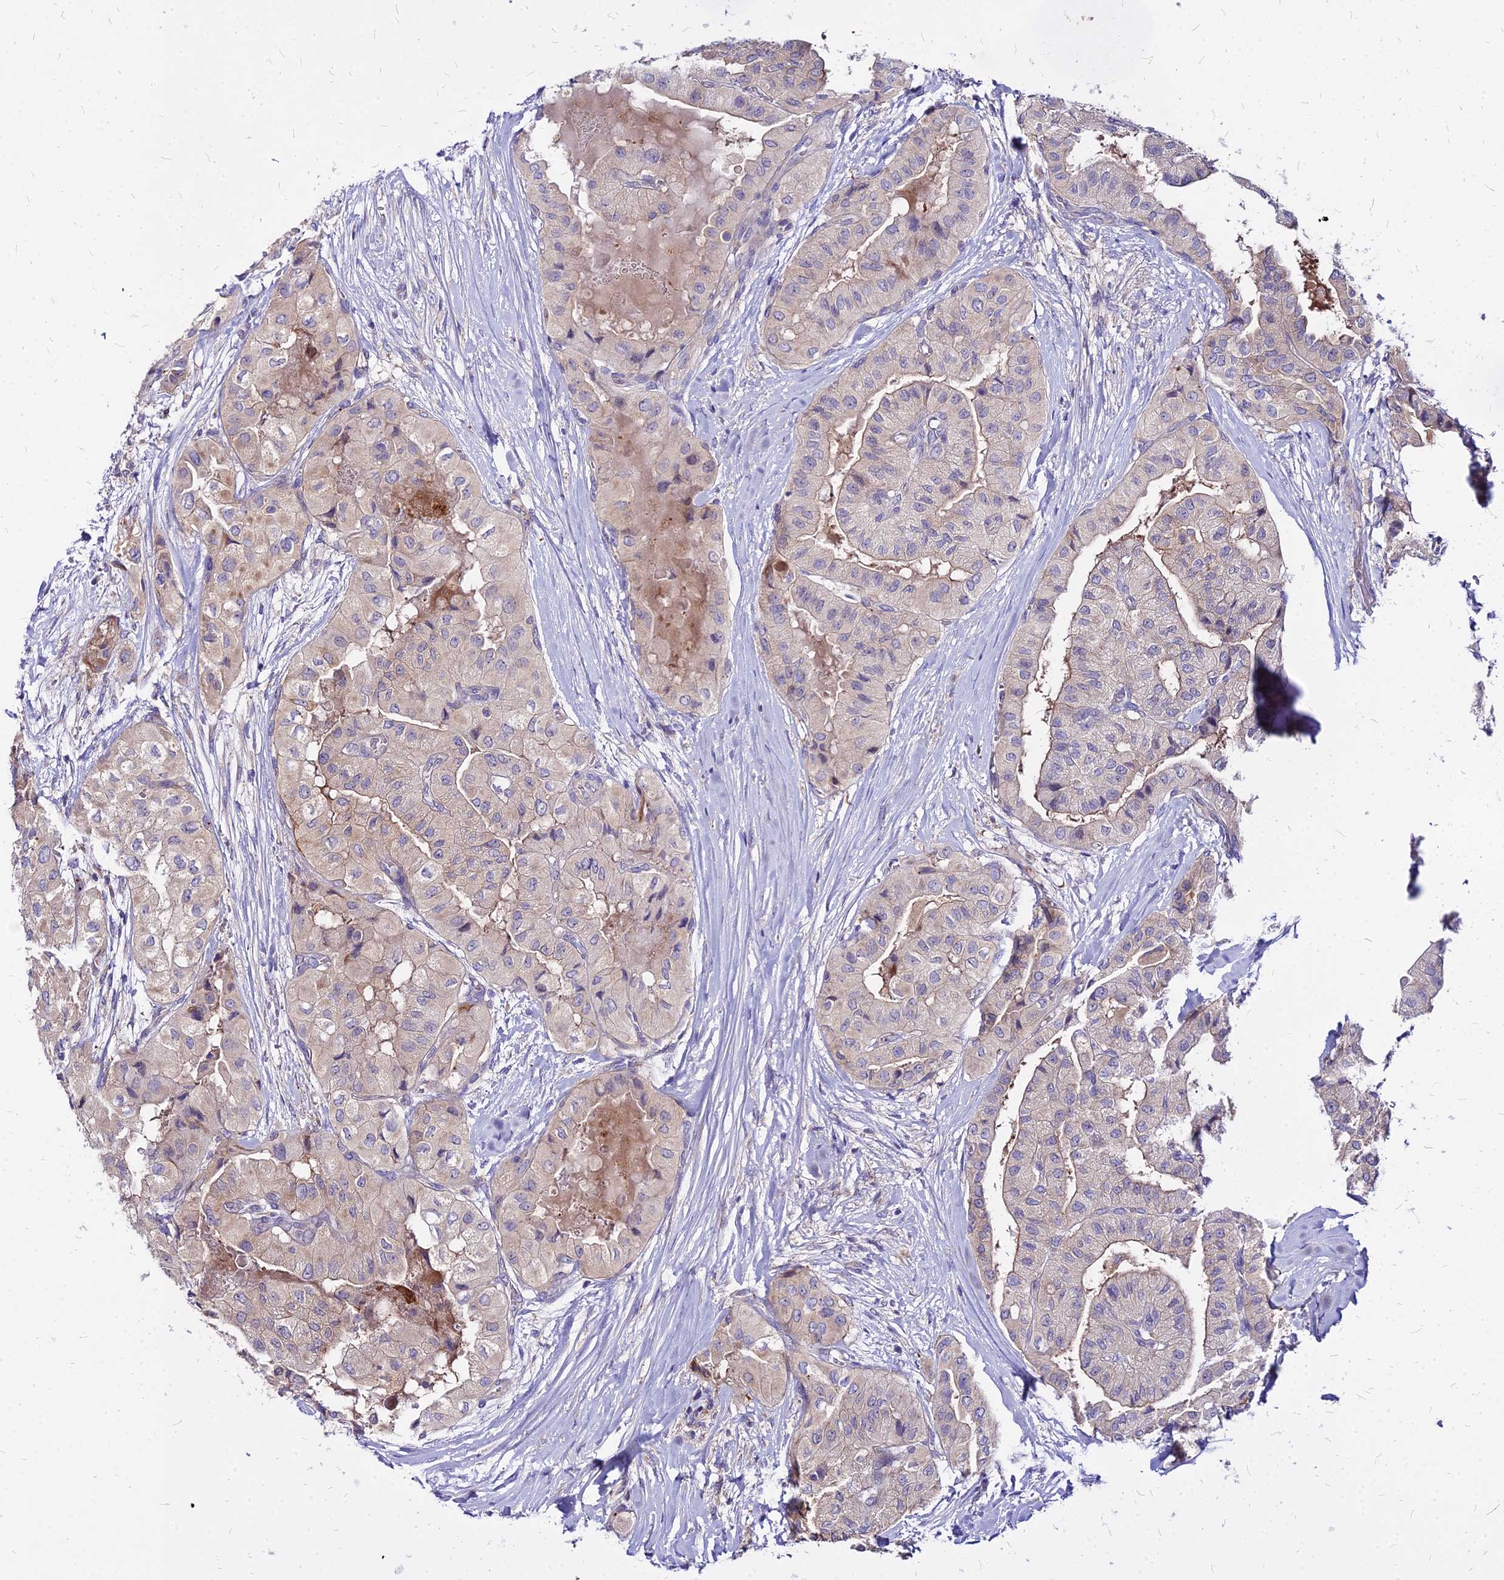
{"staining": {"intensity": "weak", "quantity": "<25%", "location": "cytoplasmic/membranous"}, "tissue": "thyroid cancer", "cell_type": "Tumor cells", "image_type": "cancer", "snomed": [{"axis": "morphology", "description": "Papillary adenocarcinoma, NOS"}, {"axis": "topography", "description": "Thyroid gland"}], "caption": "High magnification brightfield microscopy of thyroid cancer (papillary adenocarcinoma) stained with DAB (3,3'-diaminobenzidine) (brown) and counterstained with hematoxylin (blue): tumor cells show no significant staining.", "gene": "COMMD10", "patient": {"sex": "female", "age": 59}}